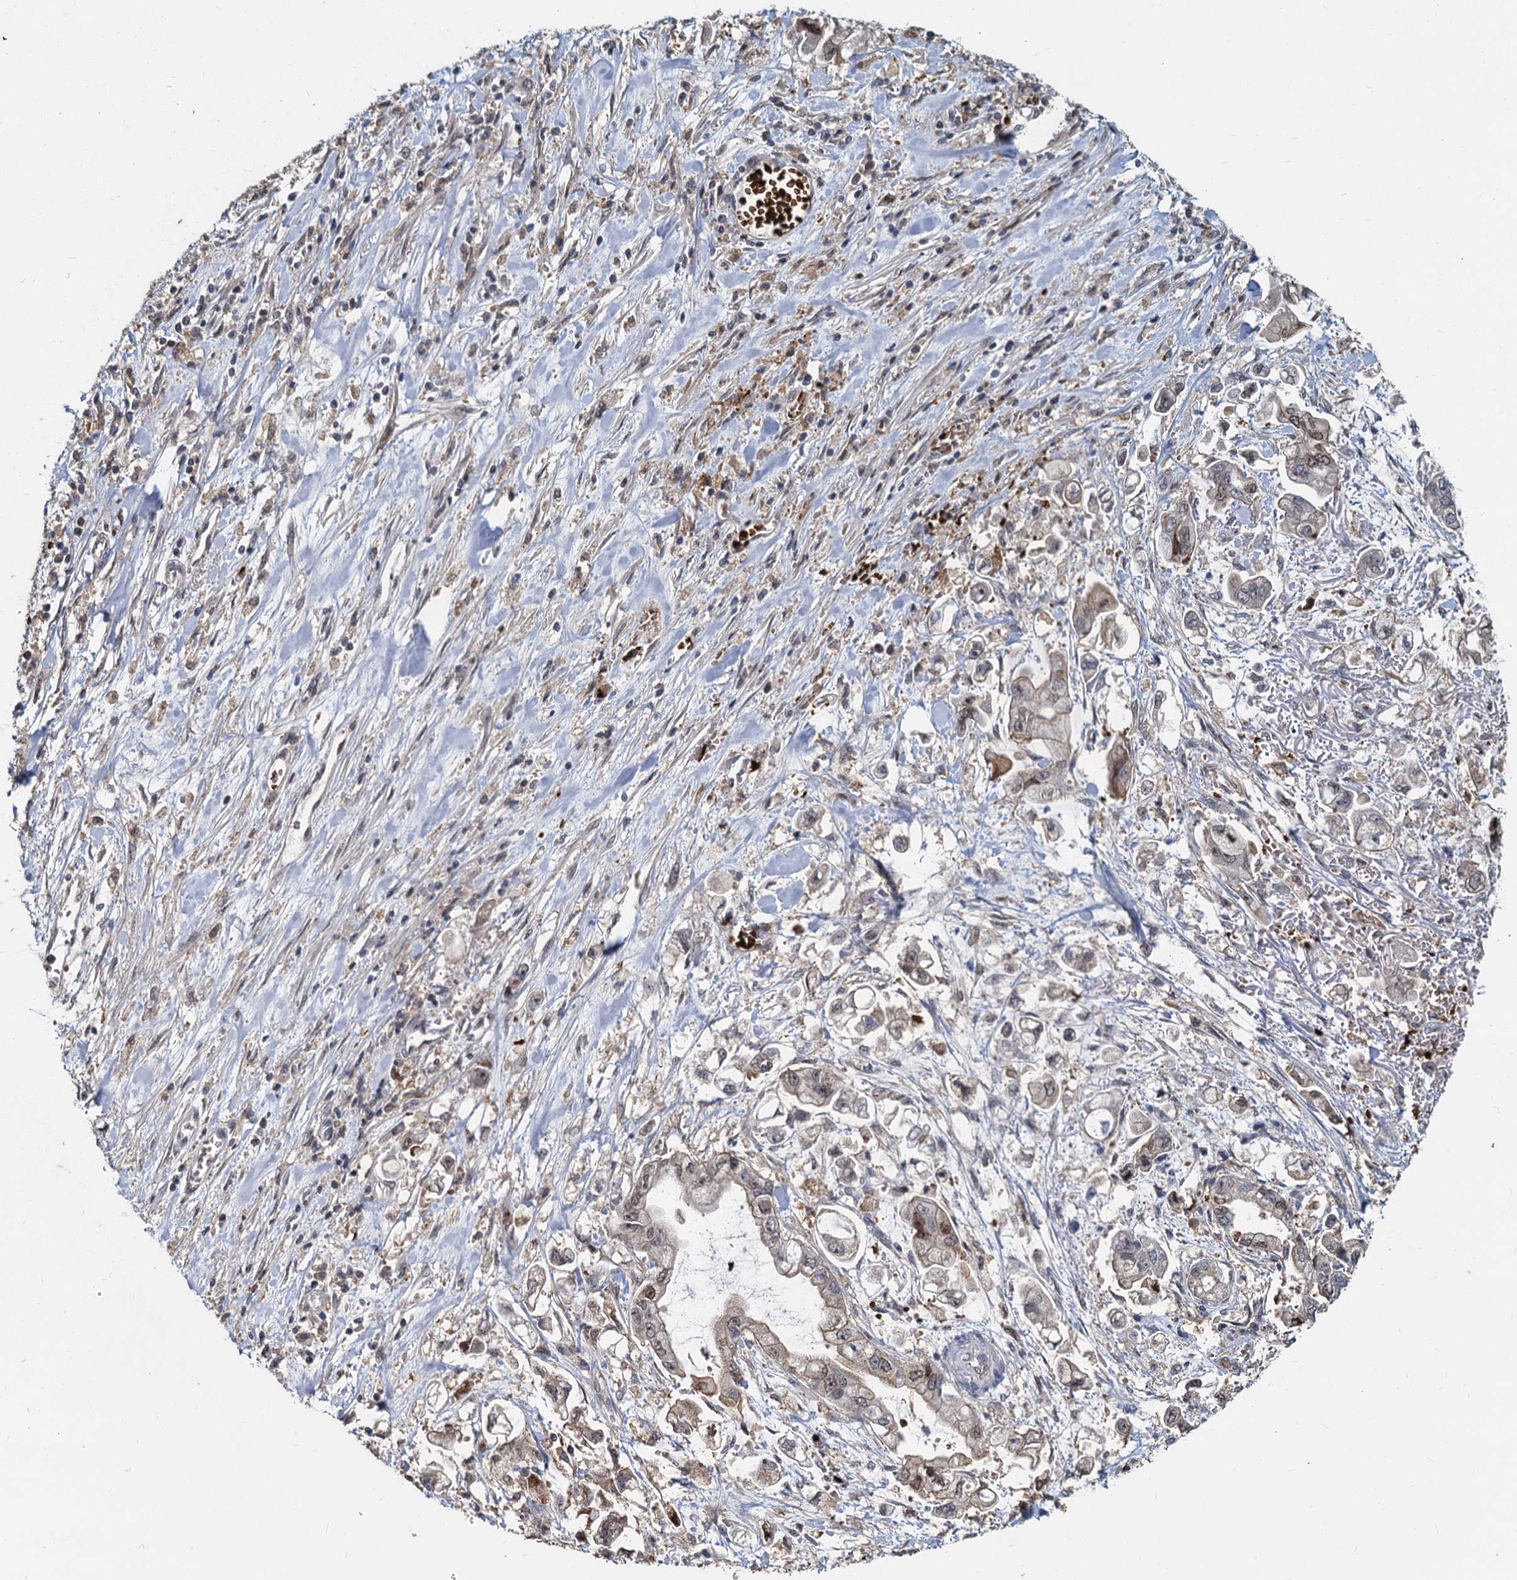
{"staining": {"intensity": "weak", "quantity": "25%-75%", "location": "nuclear"}, "tissue": "stomach cancer", "cell_type": "Tumor cells", "image_type": "cancer", "snomed": [{"axis": "morphology", "description": "Adenocarcinoma, NOS"}, {"axis": "topography", "description": "Stomach"}], "caption": "The histopathology image shows immunohistochemical staining of stomach cancer. There is weak nuclear staining is appreciated in about 25%-75% of tumor cells. Nuclei are stained in blue.", "gene": "FANCI", "patient": {"sex": "male", "age": 62}}